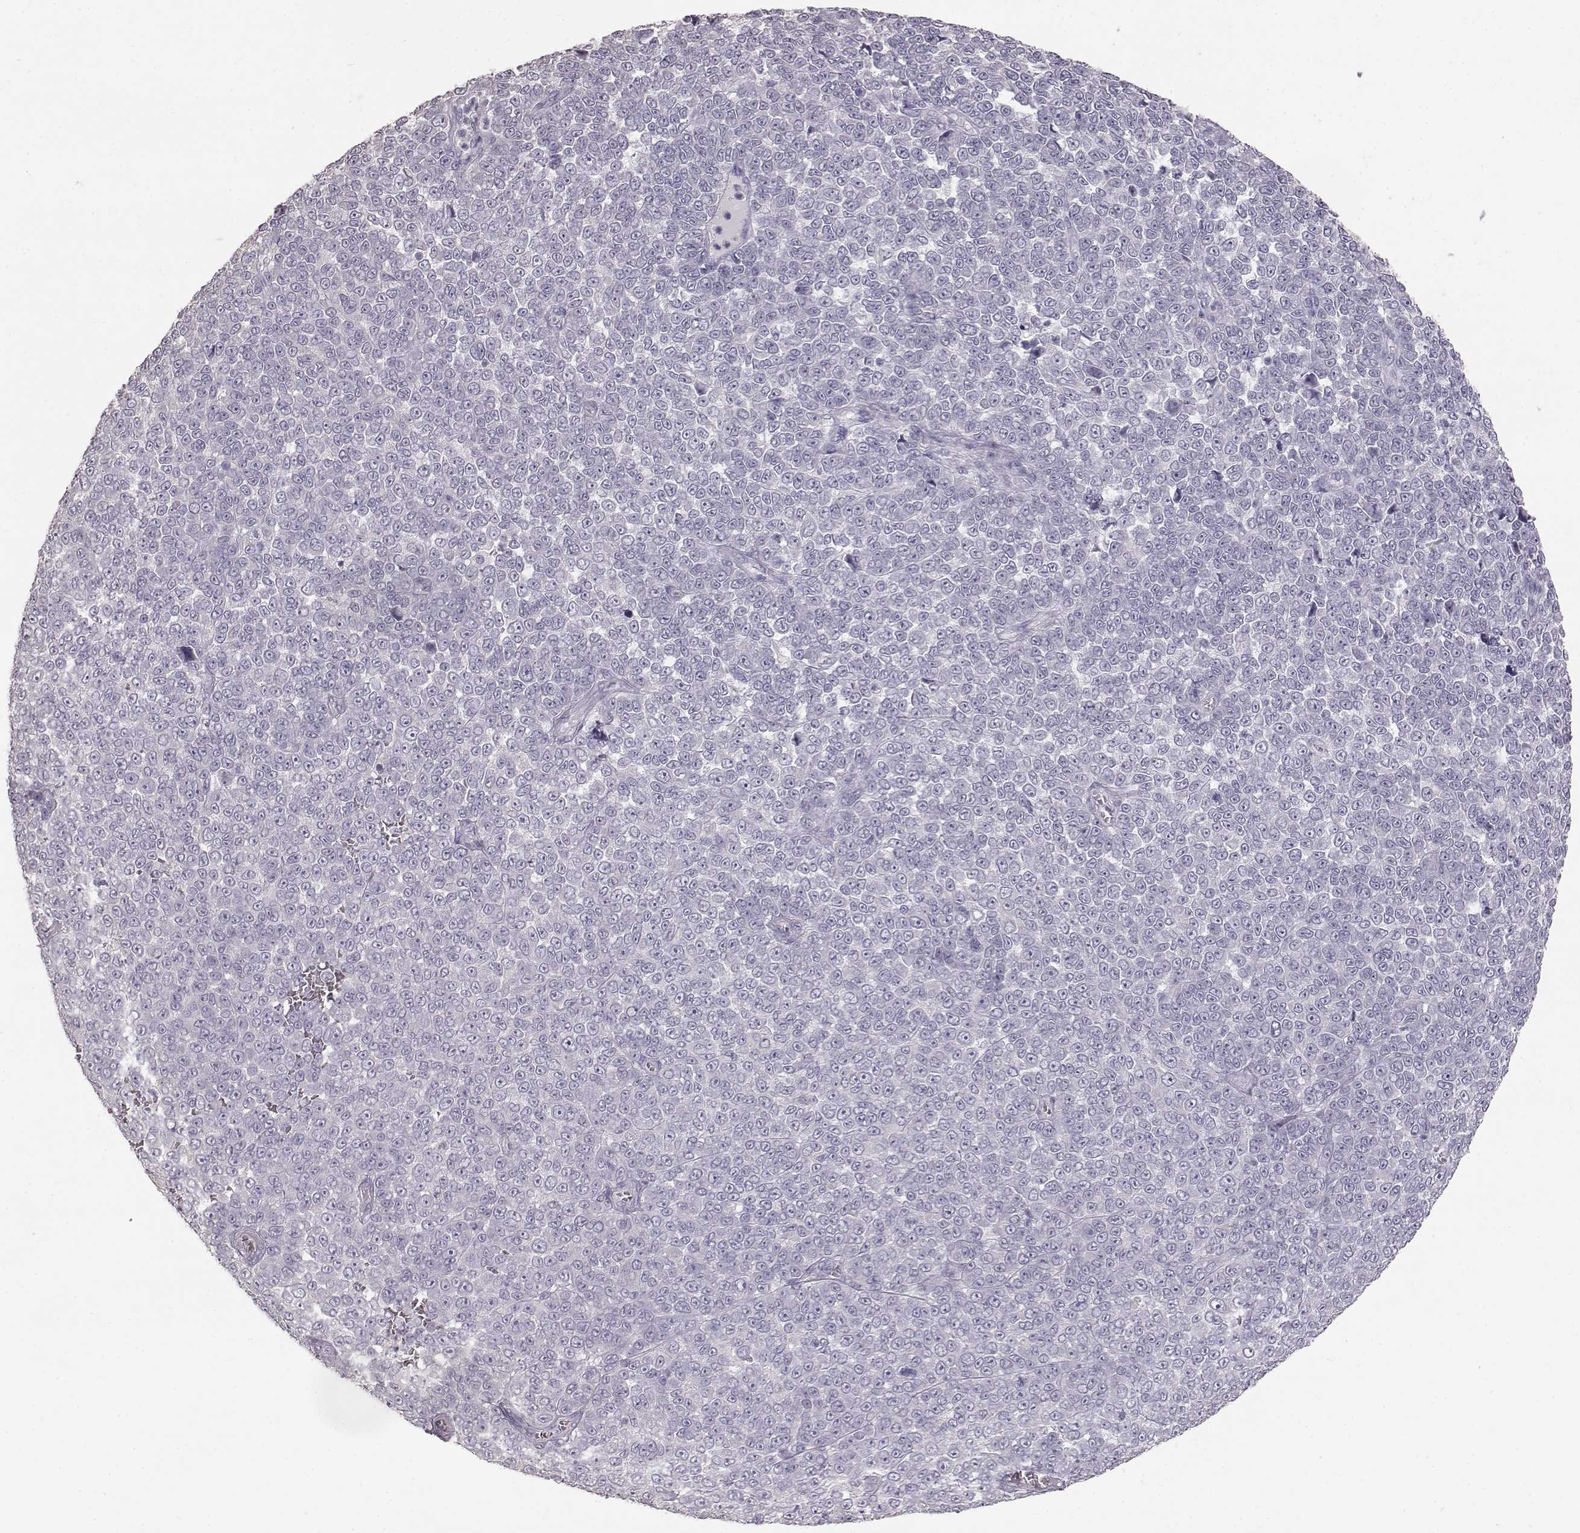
{"staining": {"intensity": "negative", "quantity": "none", "location": "none"}, "tissue": "melanoma", "cell_type": "Tumor cells", "image_type": "cancer", "snomed": [{"axis": "morphology", "description": "Malignant melanoma, NOS"}, {"axis": "topography", "description": "Skin"}], "caption": "Immunohistochemistry micrograph of malignant melanoma stained for a protein (brown), which displays no expression in tumor cells.", "gene": "KRT33A", "patient": {"sex": "female", "age": 95}}